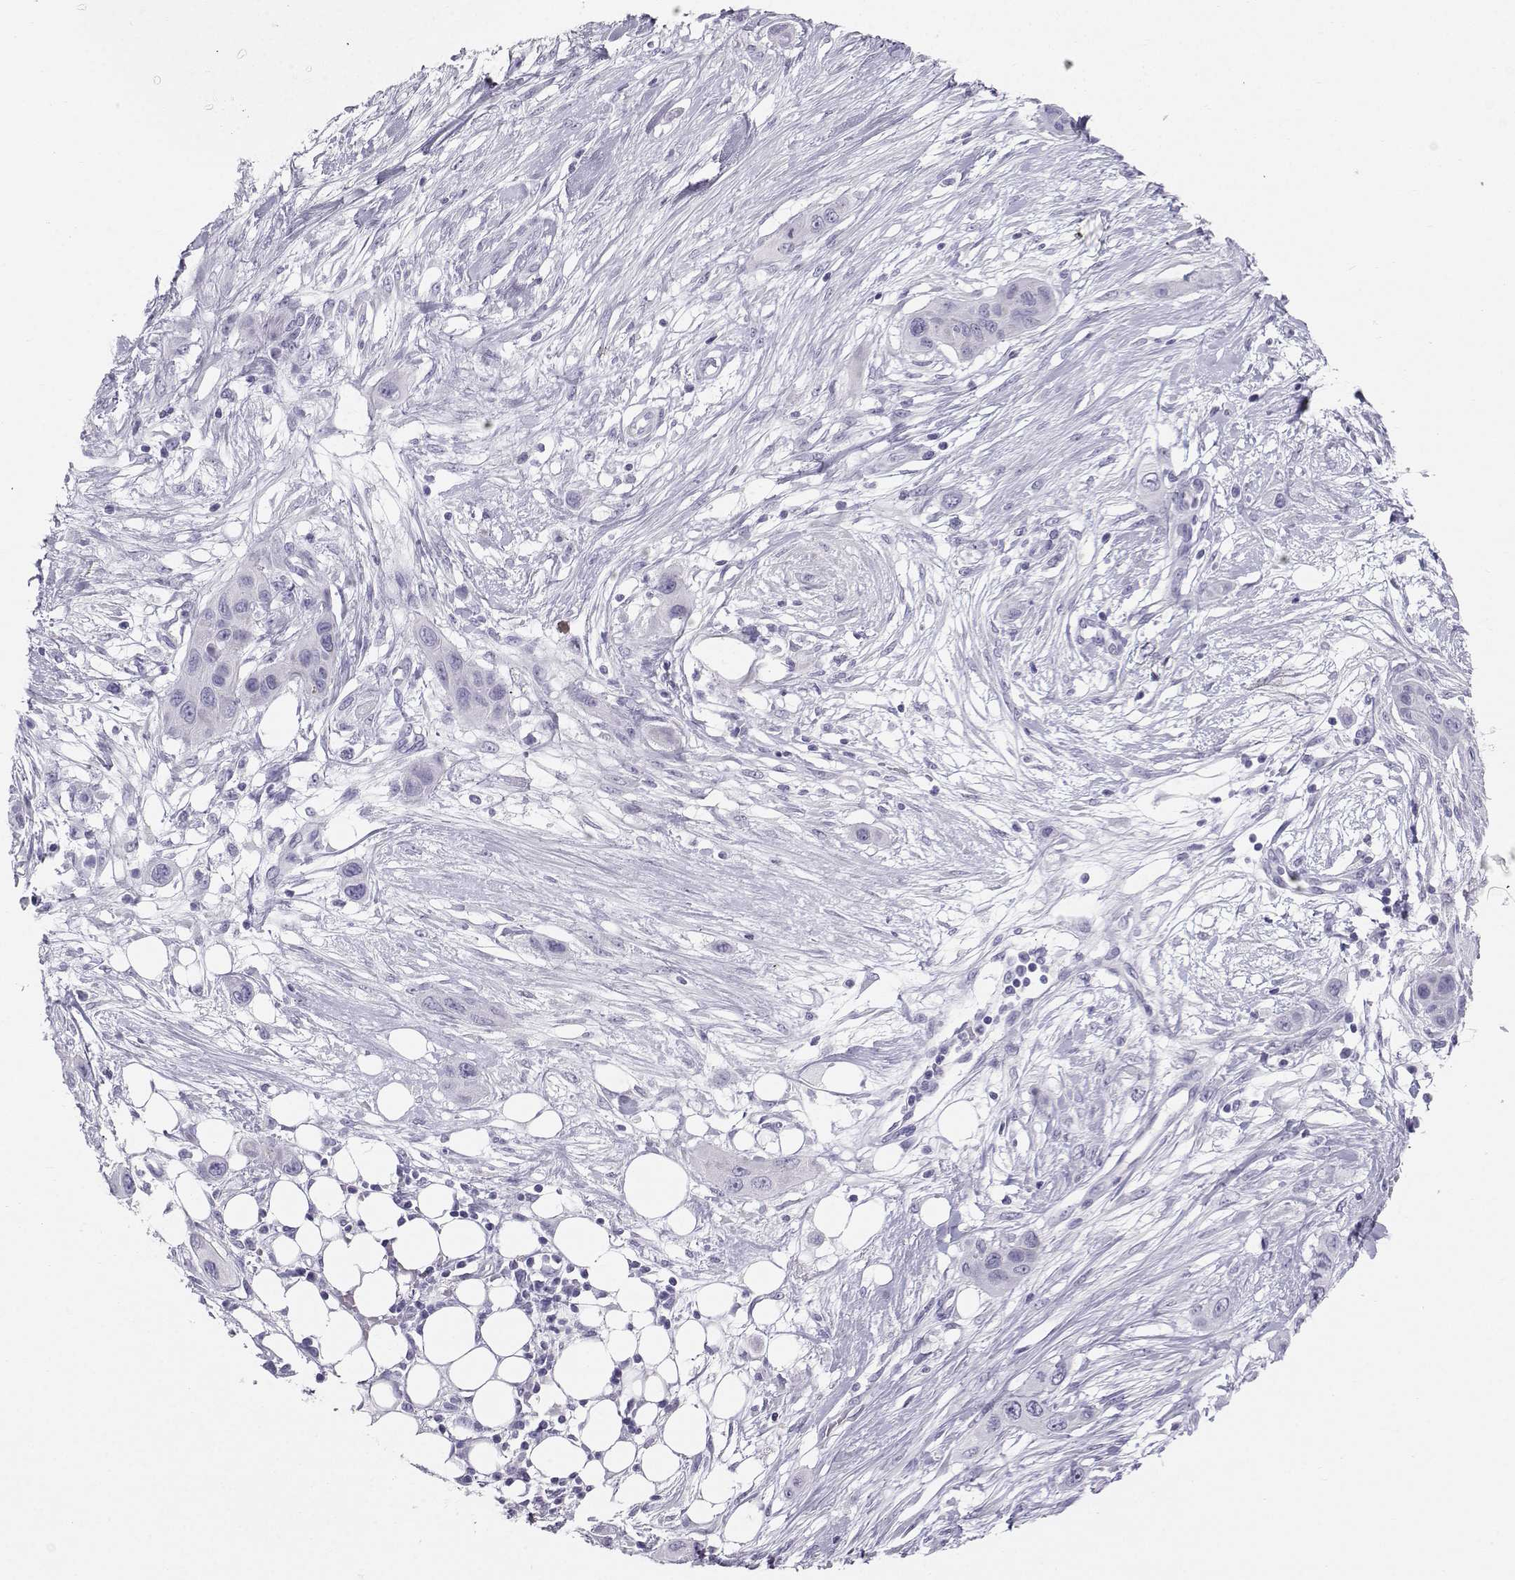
{"staining": {"intensity": "negative", "quantity": "none", "location": "none"}, "tissue": "skin cancer", "cell_type": "Tumor cells", "image_type": "cancer", "snomed": [{"axis": "morphology", "description": "Squamous cell carcinoma, NOS"}, {"axis": "topography", "description": "Skin"}], "caption": "Skin squamous cell carcinoma was stained to show a protein in brown. There is no significant staining in tumor cells.", "gene": "IQCD", "patient": {"sex": "male", "age": 79}}